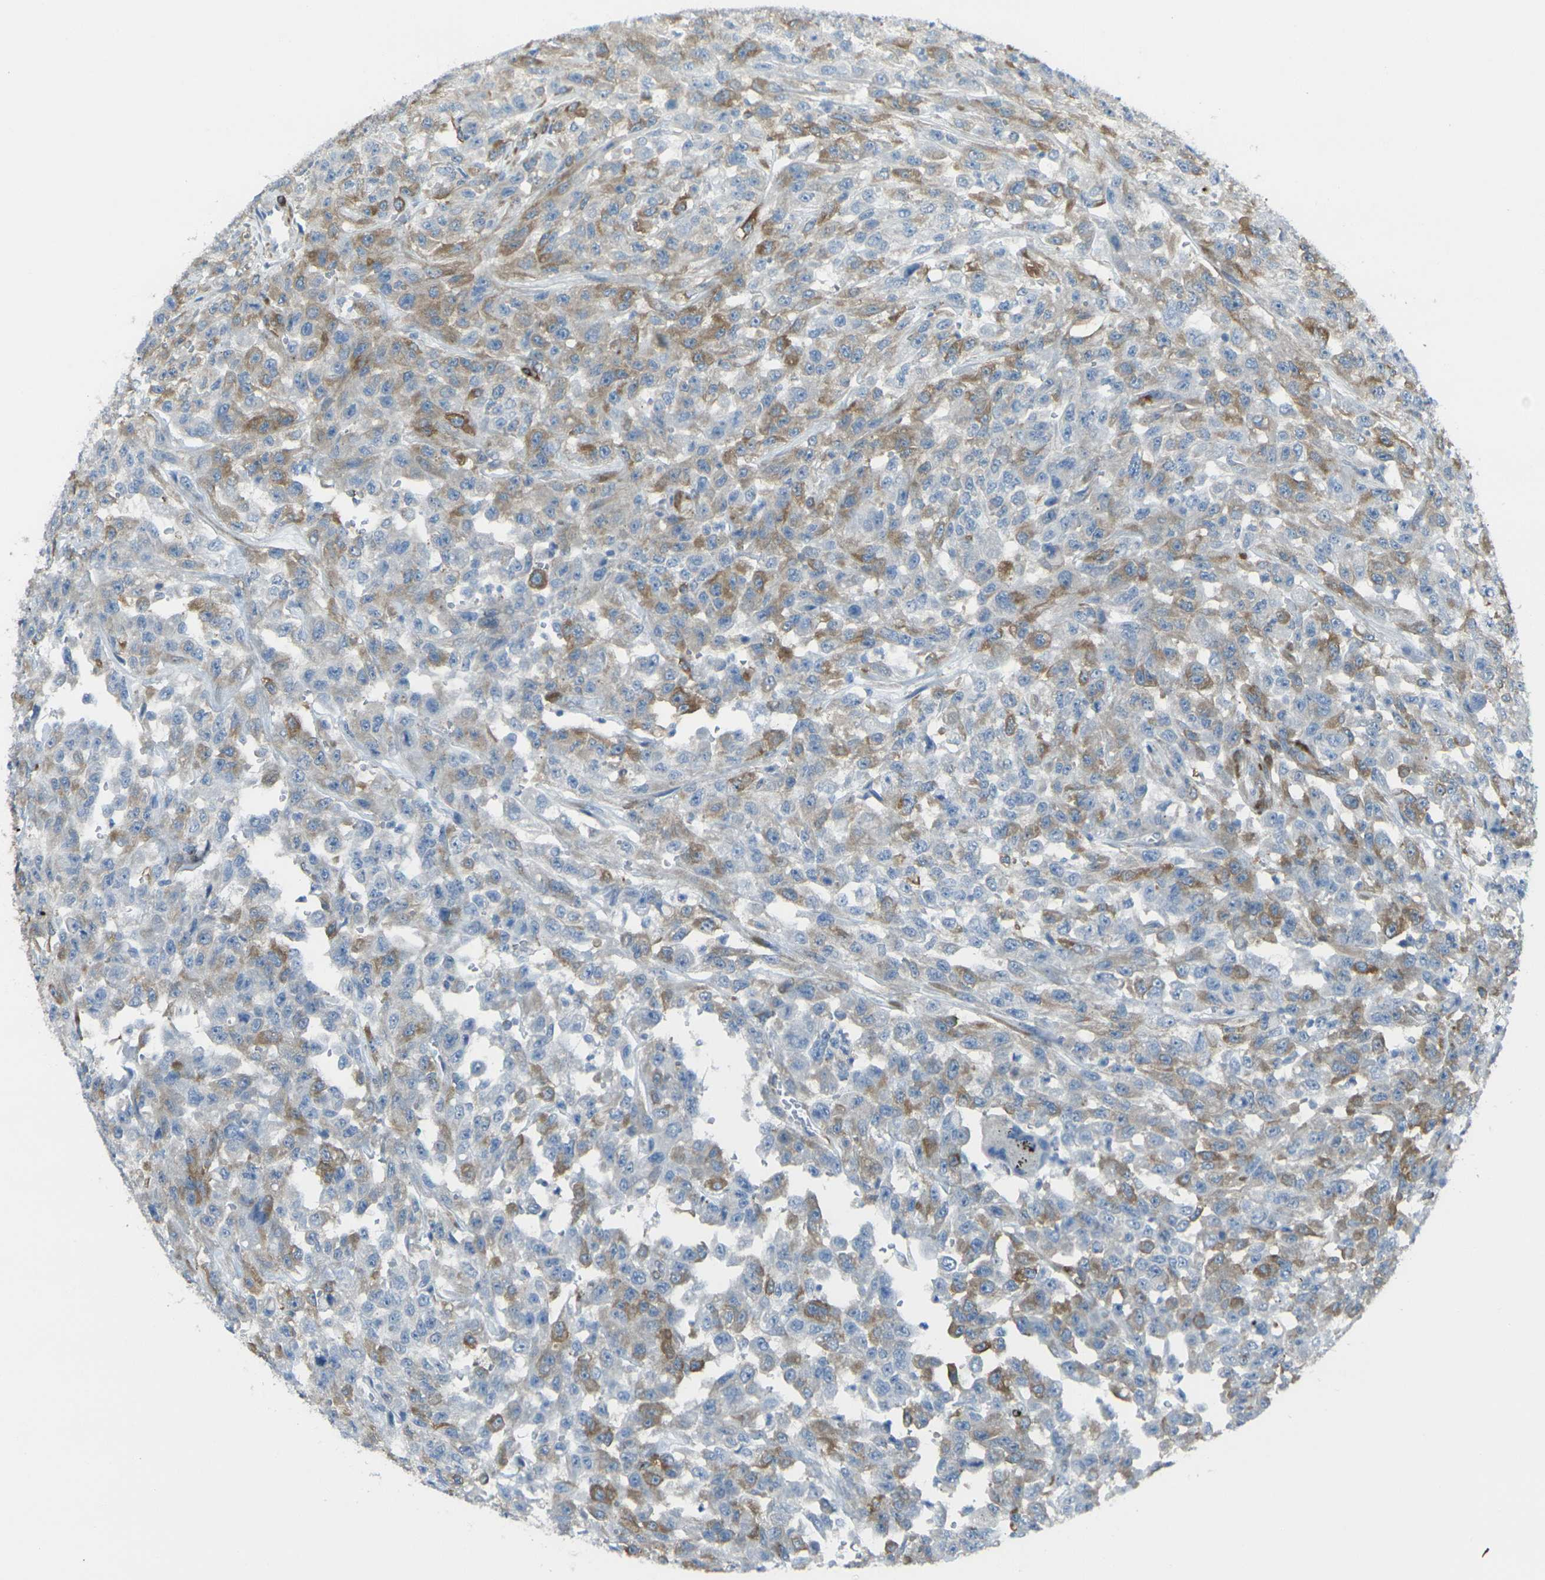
{"staining": {"intensity": "moderate", "quantity": "25%-75%", "location": "cytoplasmic/membranous"}, "tissue": "urothelial cancer", "cell_type": "Tumor cells", "image_type": "cancer", "snomed": [{"axis": "morphology", "description": "Urothelial carcinoma, High grade"}, {"axis": "topography", "description": "Urinary bladder"}], "caption": "Immunohistochemical staining of human high-grade urothelial carcinoma exhibits moderate cytoplasmic/membranous protein positivity in about 25%-75% of tumor cells. (brown staining indicates protein expression, while blue staining denotes nuclei).", "gene": "CELSR2", "patient": {"sex": "male", "age": 46}}